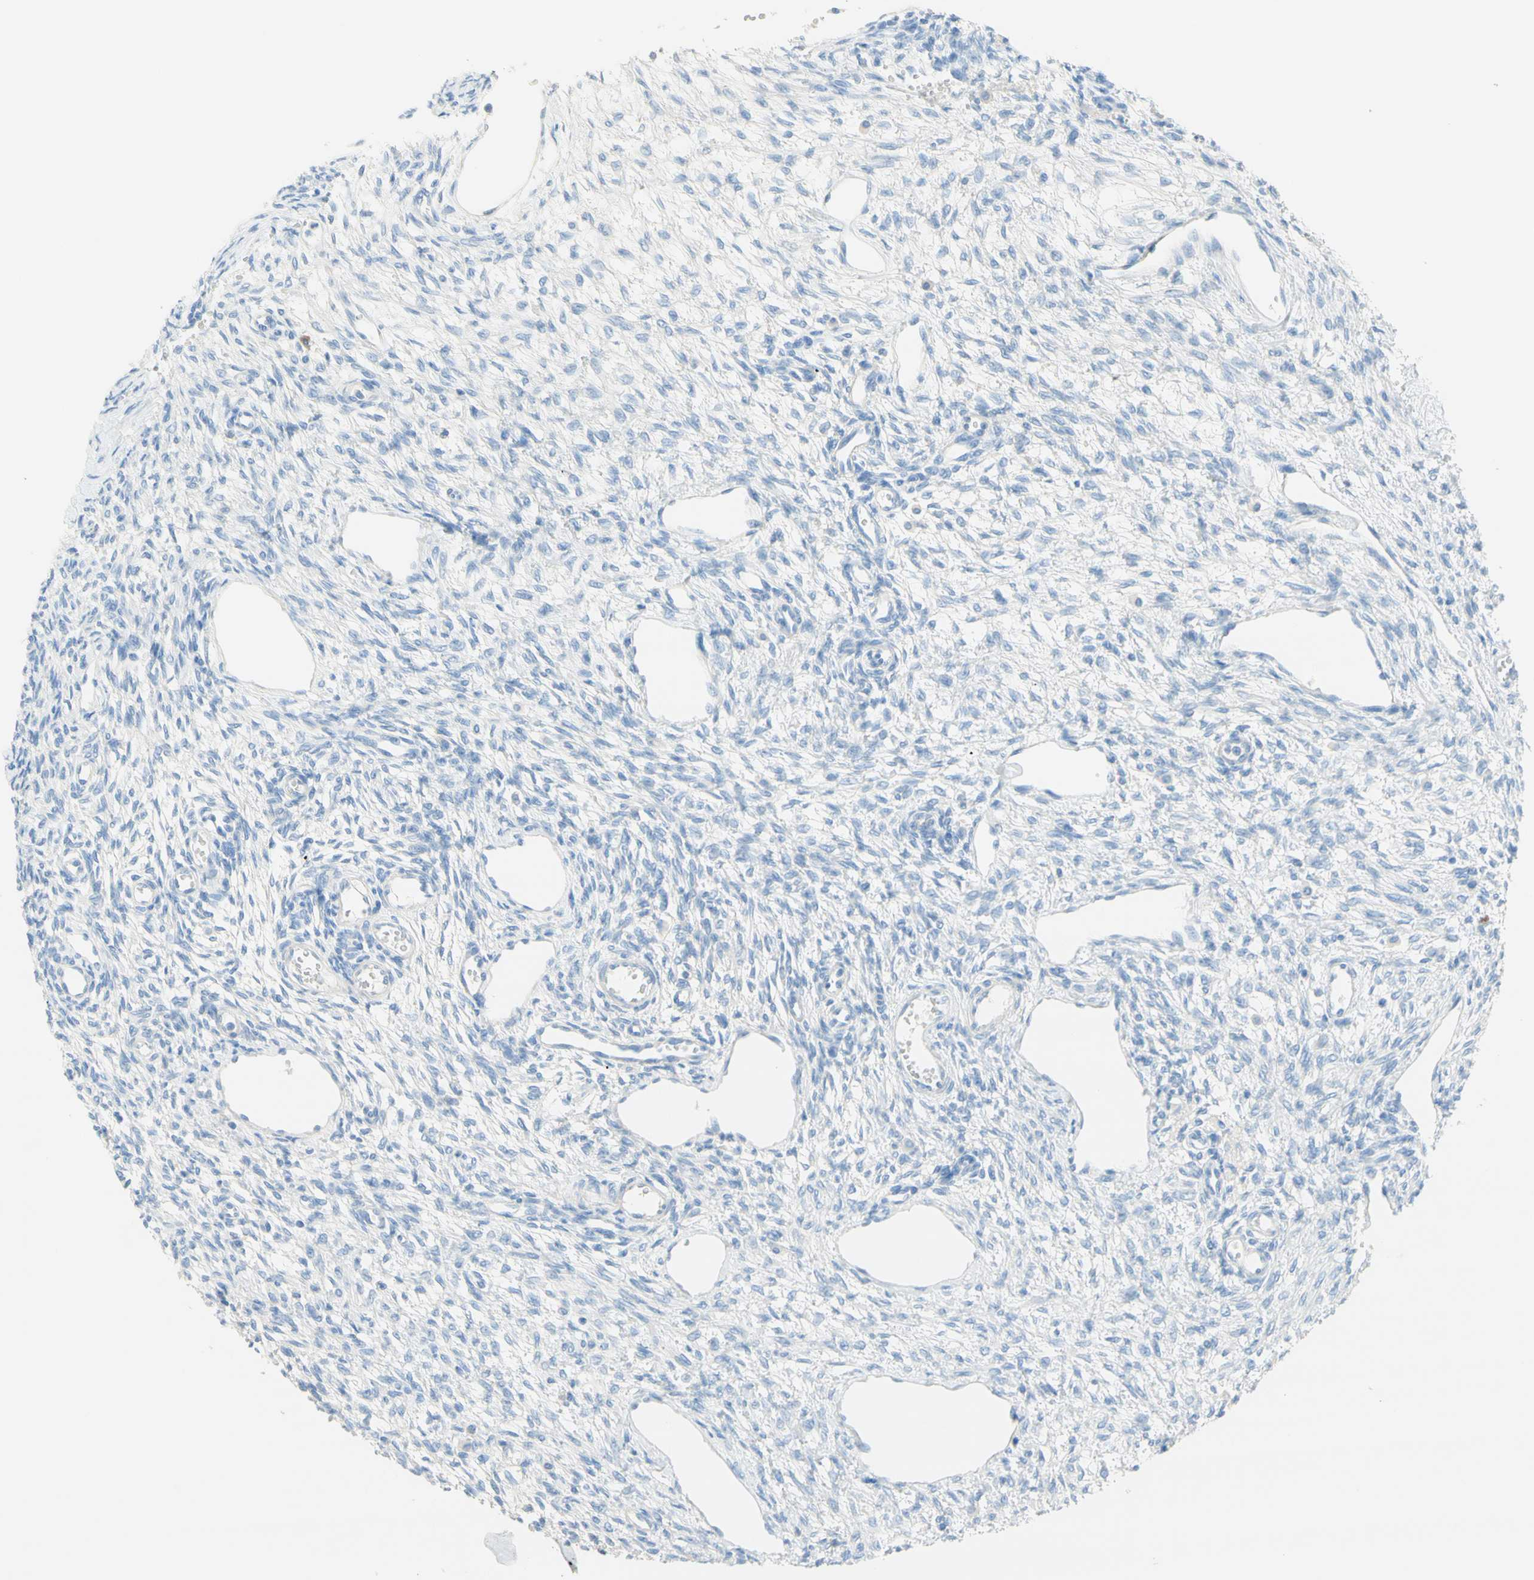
{"staining": {"intensity": "negative", "quantity": "none", "location": "none"}, "tissue": "ovary", "cell_type": "Ovarian stroma cells", "image_type": "normal", "snomed": [{"axis": "morphology", "description": "Normal tissue, NOS"}, {"axis": "topography", "description": "Ovary"}], "caption": "The image displays no staining of ovarian stroma cells in unremarkable ovary.", "gene": "IL6ST", "patient": {"sex": "female", "age": 33}}